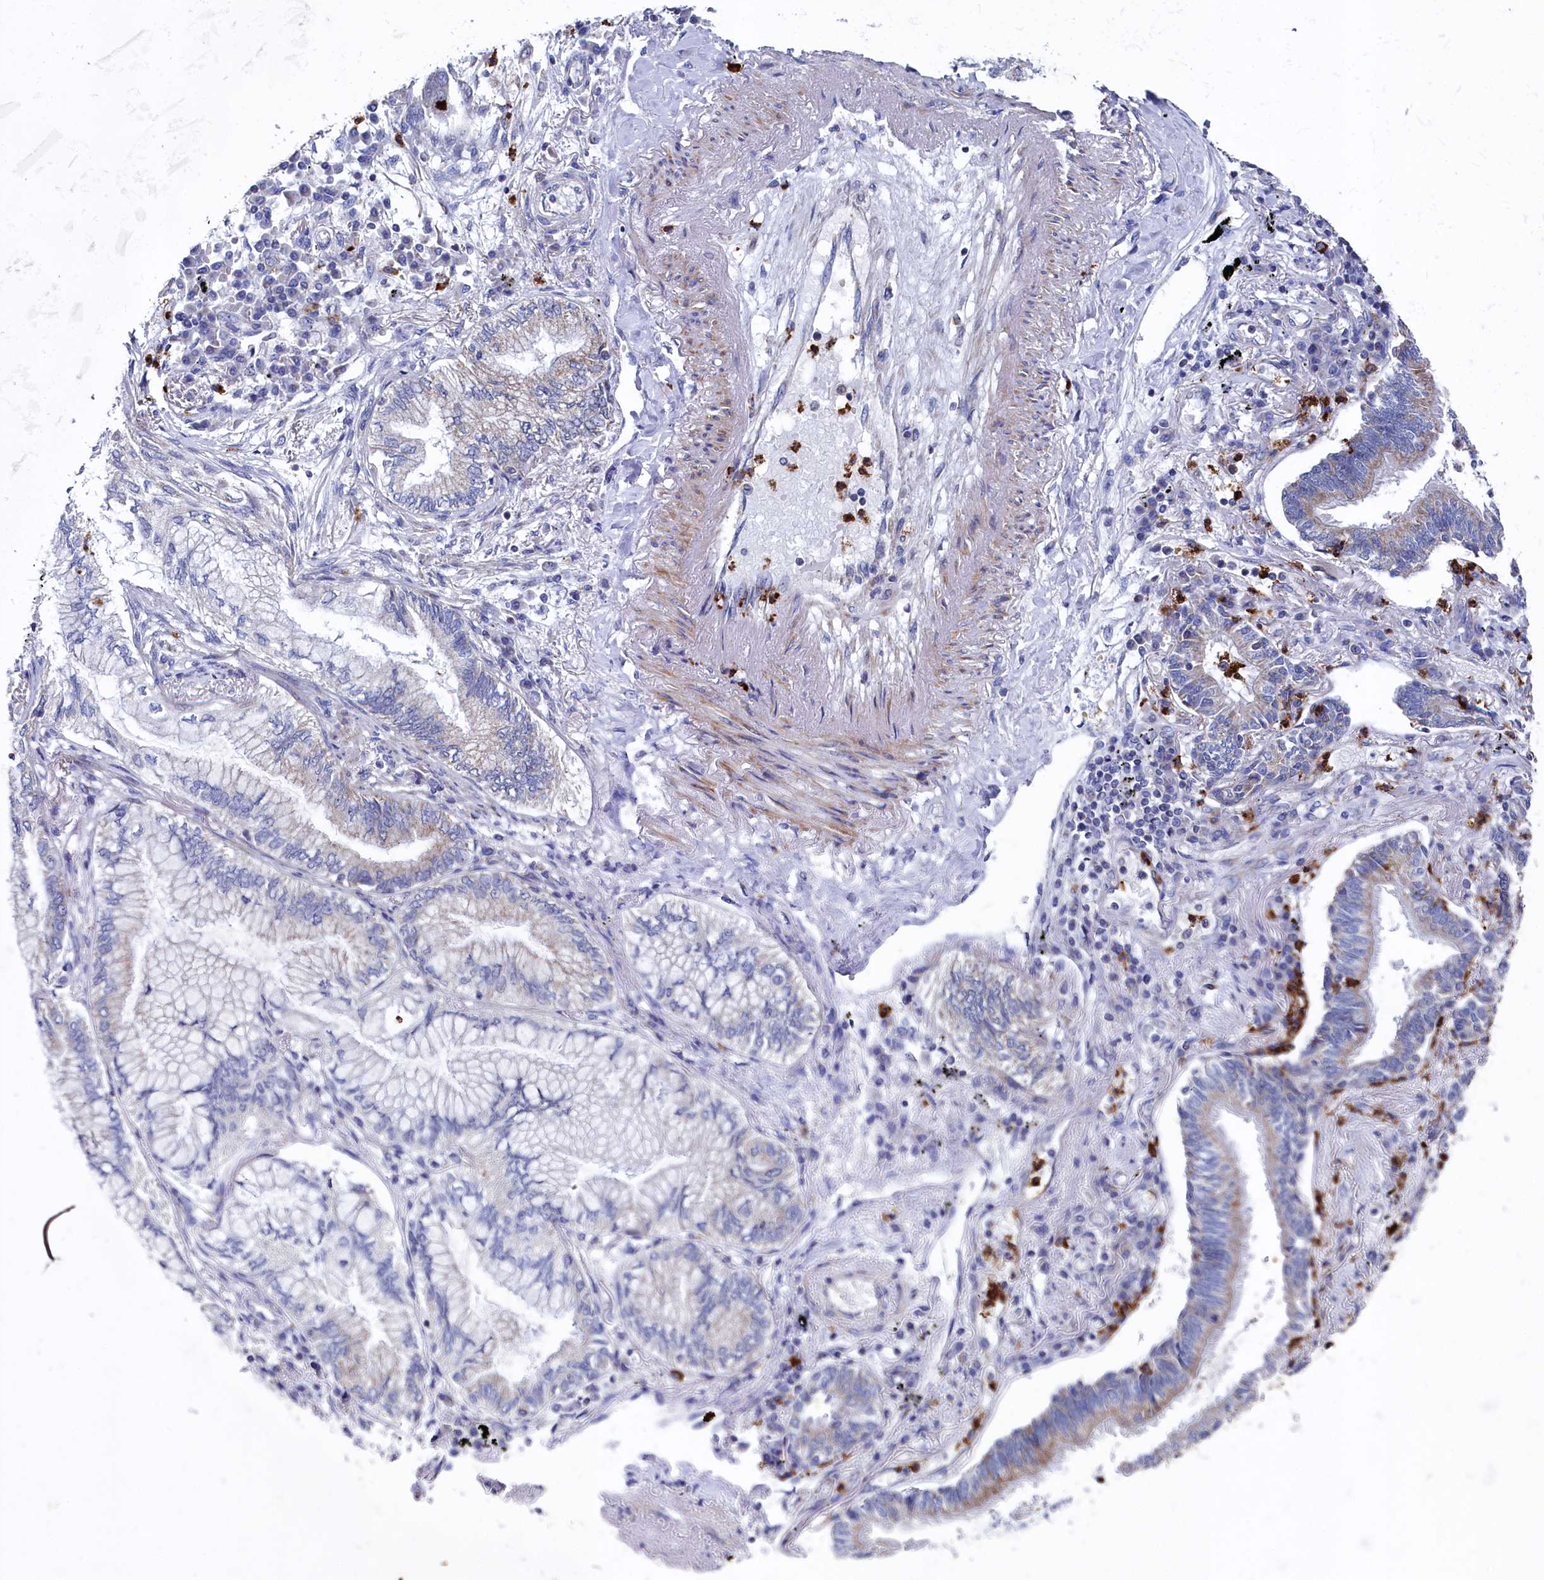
{"staining": {"intensity": "weak", "quantity": "<25%", "location": "cytoplasmic/membranous"}, "tissue": "lung cancer", "cell_type": "Tumor cells", "image_type": "cancer", "snomed": [{"axis": "morphology", "description": "Adenocarcinoma, NOS"}, {"axis": "topography", "description": "Lung"}], "caption": "Immunohistochemistry photomicrograph of human adenocarcinoma (lung) stained for a protein (brown), which shows no staining in tumor cells.", "gene": "CHCHD1", "patient": {"sex": "female", "age": 70}}